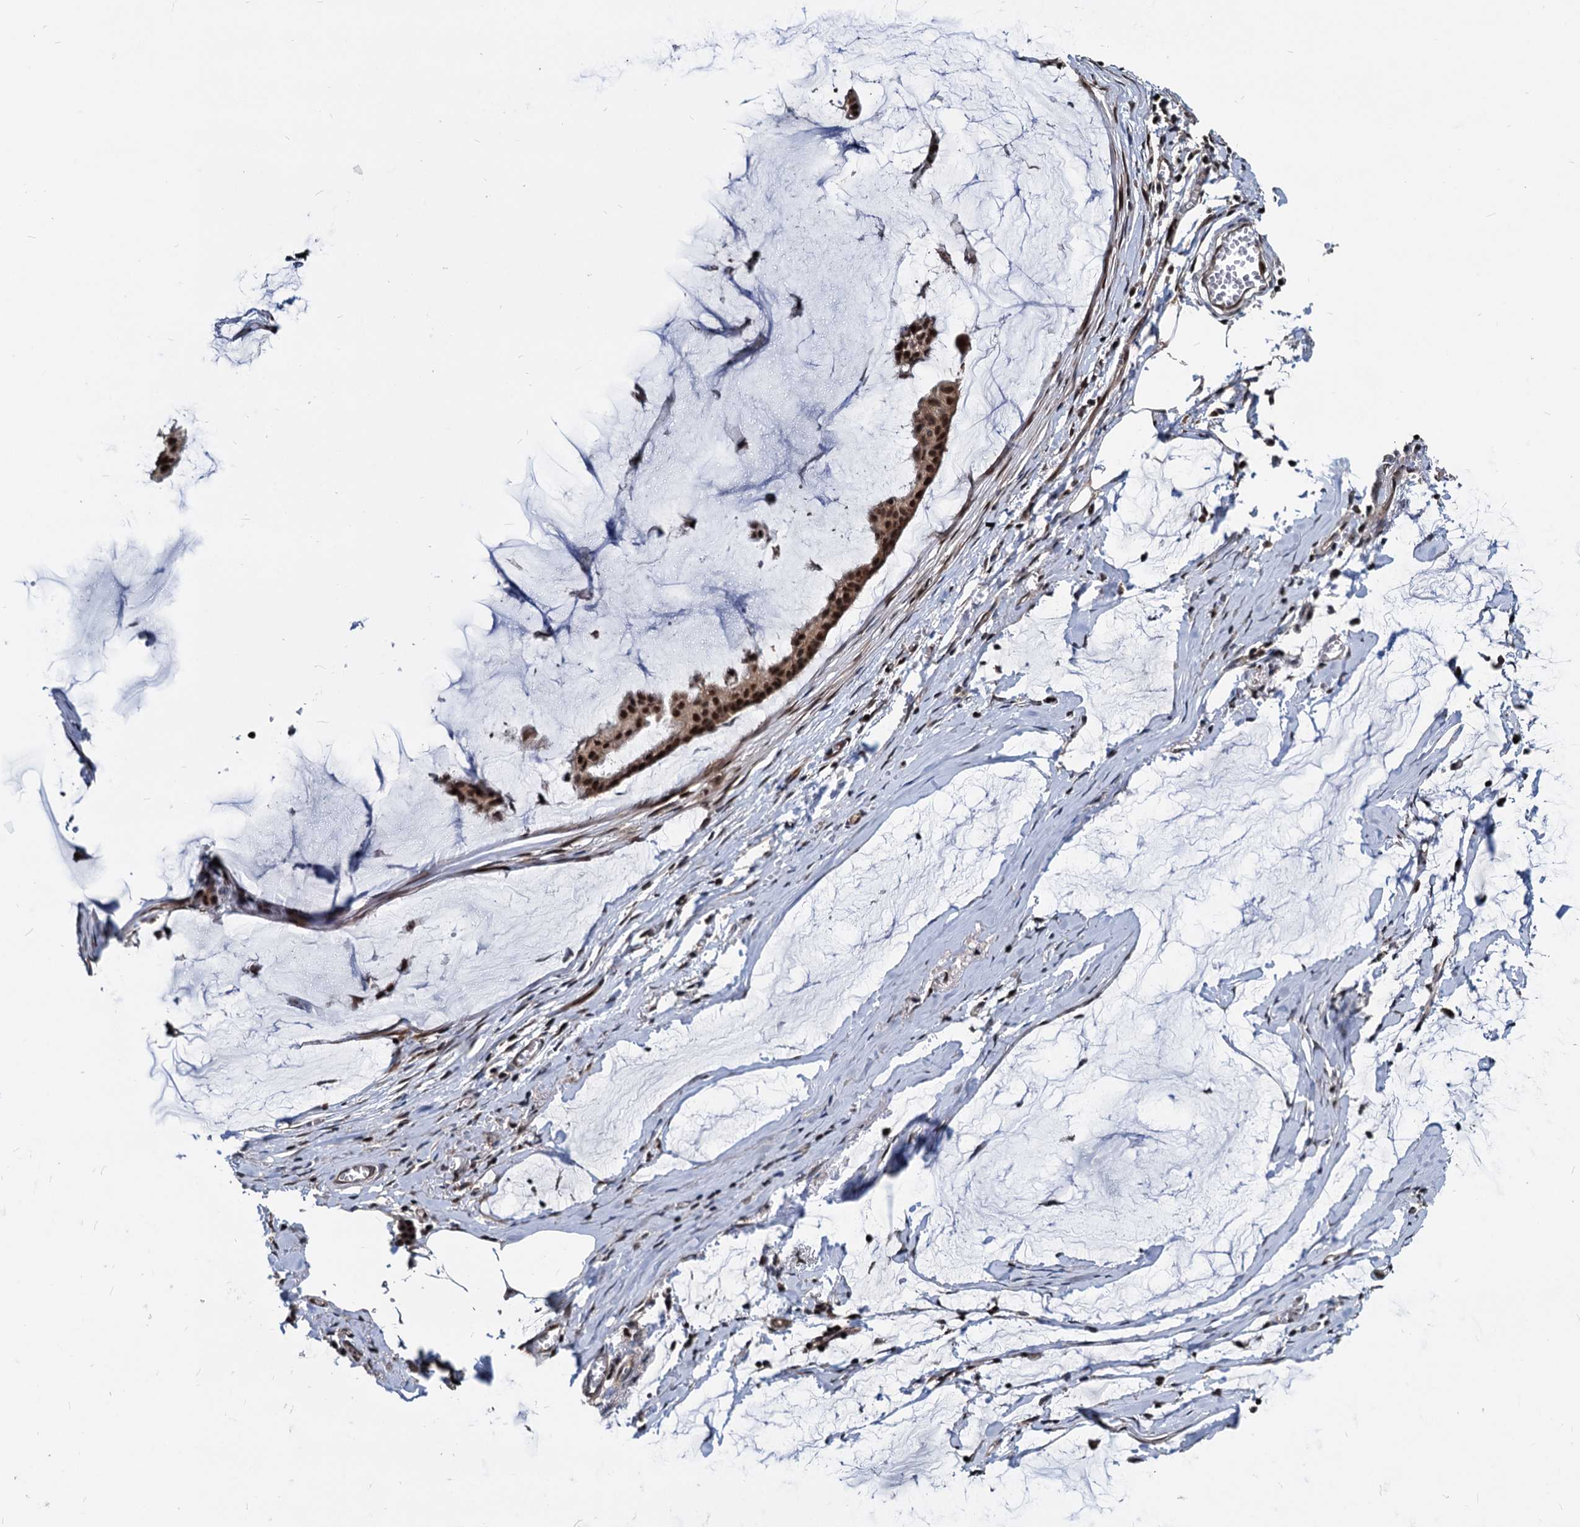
{"staining": {"intensity": "strong", "quantity": ">75%", "location": "nuclear"}, "tissue": "ovarian cancer", "cell_type": "Tumor cells", "image_type": "cancer", "snomed": [{"axis": "morphology", "description": "Cystadenocarcinoma, mucinous, NOS"}, {"axis": "topography", "description": "Ovary"}], "caption": "Strong nuclear protein positivity is appreciated in approximately >75% of tumor cells in mucinous cystadenocarcinoma (ovarian).", "gene": "UBLCP1", "patient": {"sex": "female", "age": 73}}